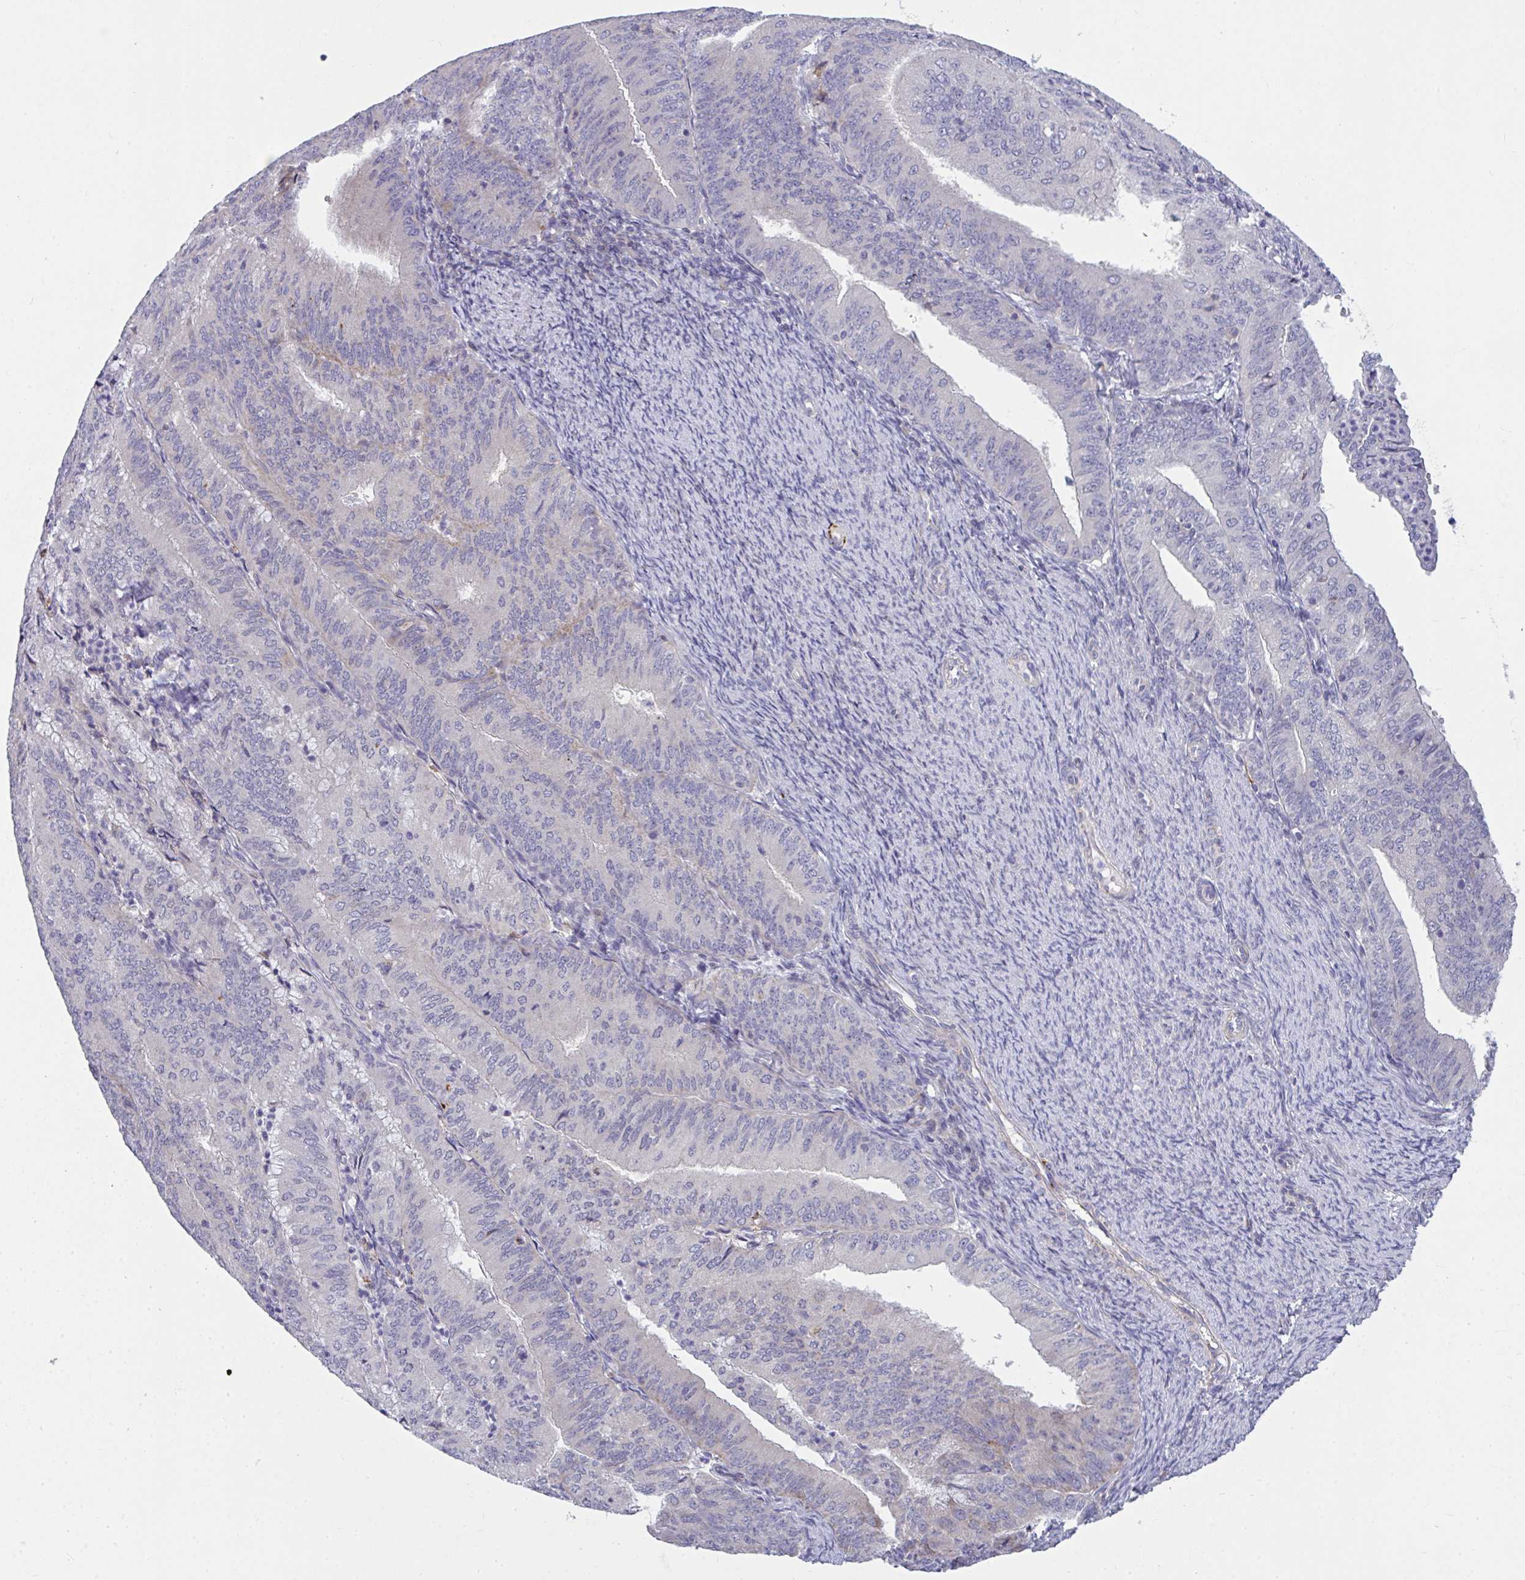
{"staining": {"intensity": "moderate", "quantity": "25%-75%", "location": "cytoplasmic/membranous"}, "tissue": "endometrial cancer", "cell_type": "Tumor cells", "image_type": "cancer", "snomed": [{"axis": "morphology", "description": "Adenocarcinoma, NOS"}, {"axis": "topography", "description": "Endometrium"}], "caption": "The image demonstrates immunohistochemical staining of endometrial cancer (adenocarcinoma). There is moderate cytoplasmic/membranous staining is identified in approximately 25%-75% of tumor cells.", "gene": "SRRM4", "patient": {"sex": "female", "age": 57}}